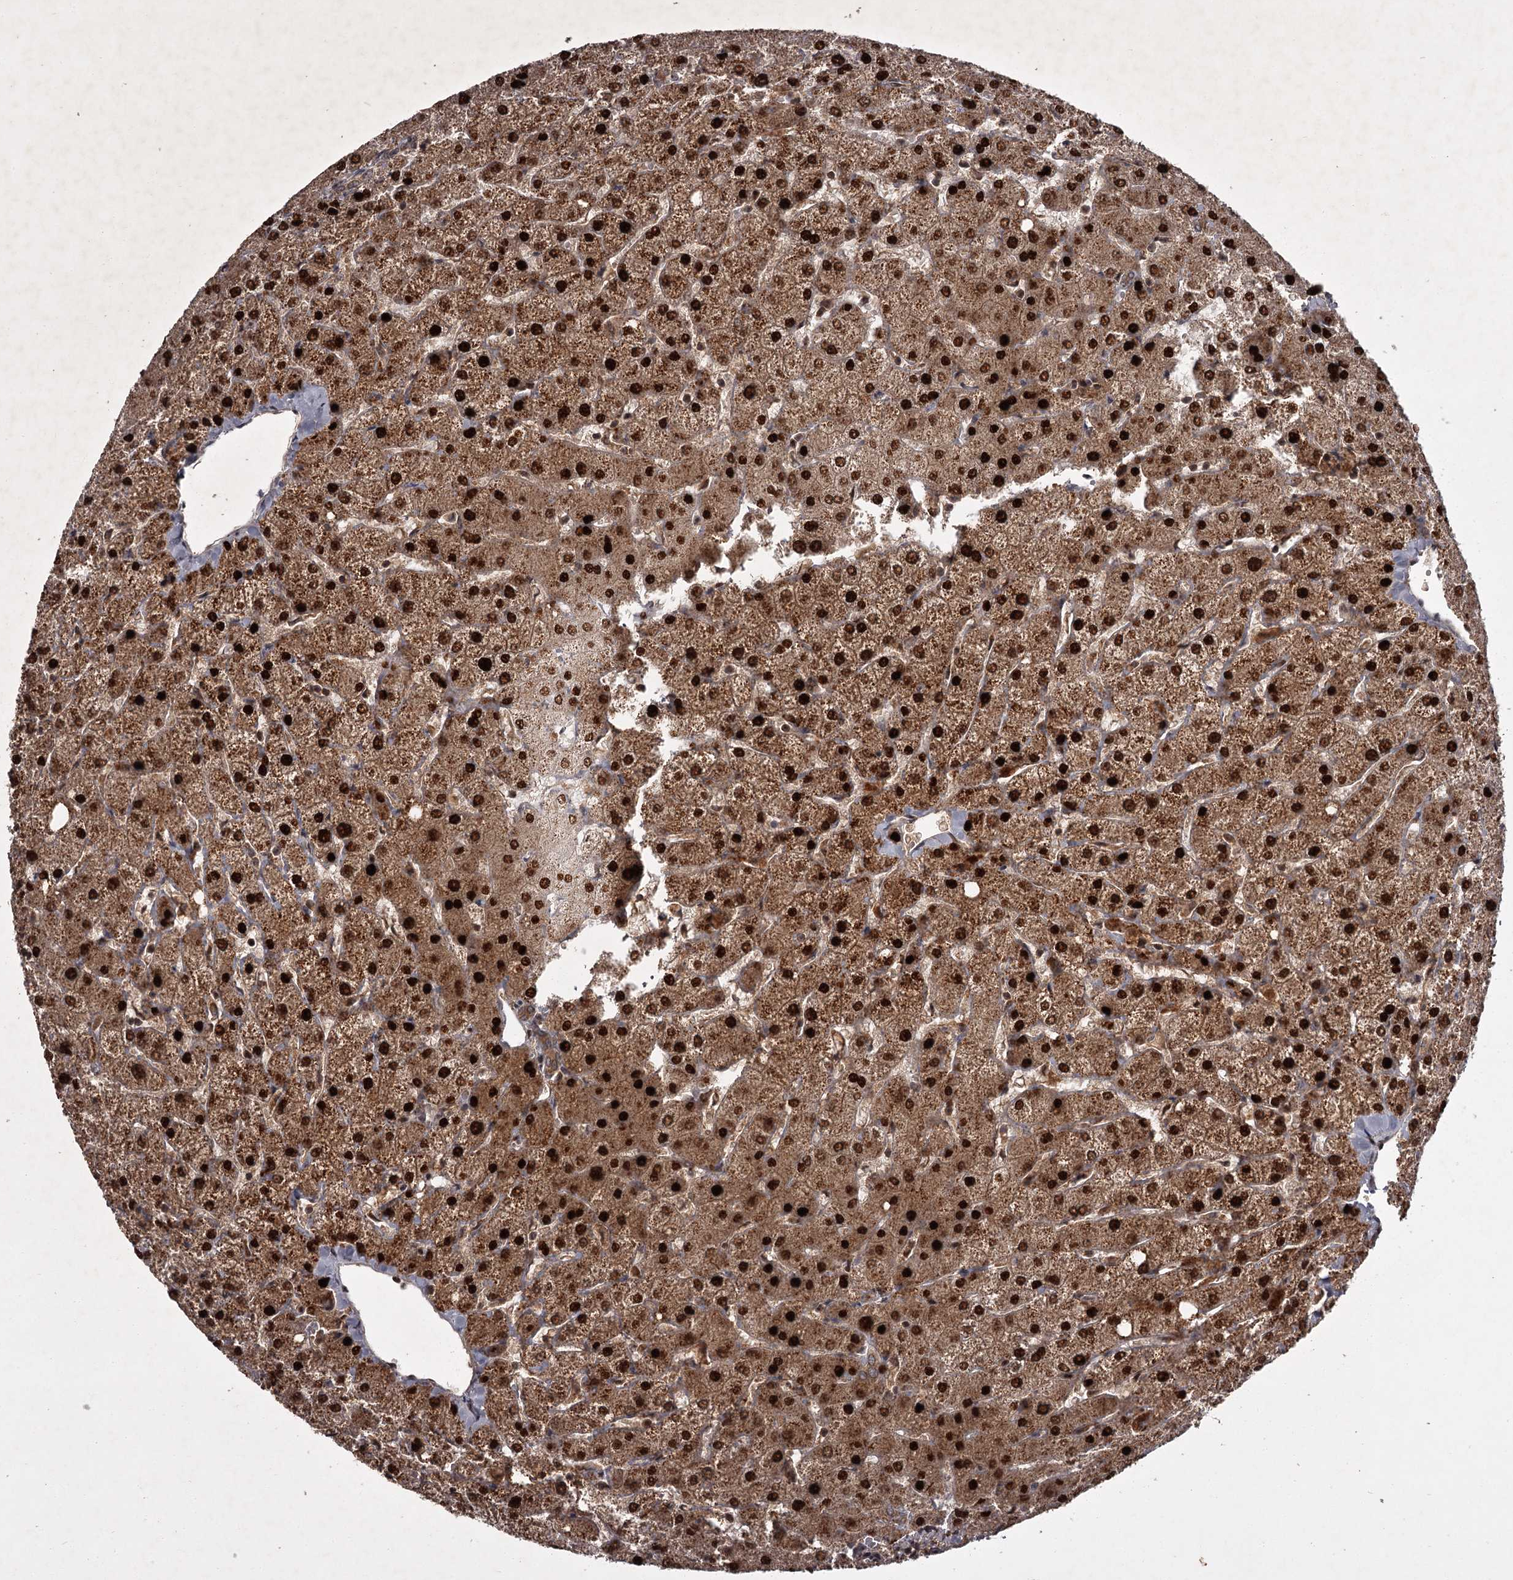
{"staining": {"intensity": "moderate", "quantity": ">75%", "location": "cytoplasmic/membranous"}, "tissue": "liver", "cell_type": "Cholangiocytes", "image_type": "normal", "snomed": [{"axis": "morphology", "description": "Normal tissue, NOS"}, {"axis": "topography", "description": "Liver"}], "caption": "This histopathology image shows IHC staining of unremarkable liver, with medium moderate cytoplasmic/membranous staining in about >75% of cholangiocytes.", "gene": "TBC1D23", "patient": {"sex": "female", "age": 54}}